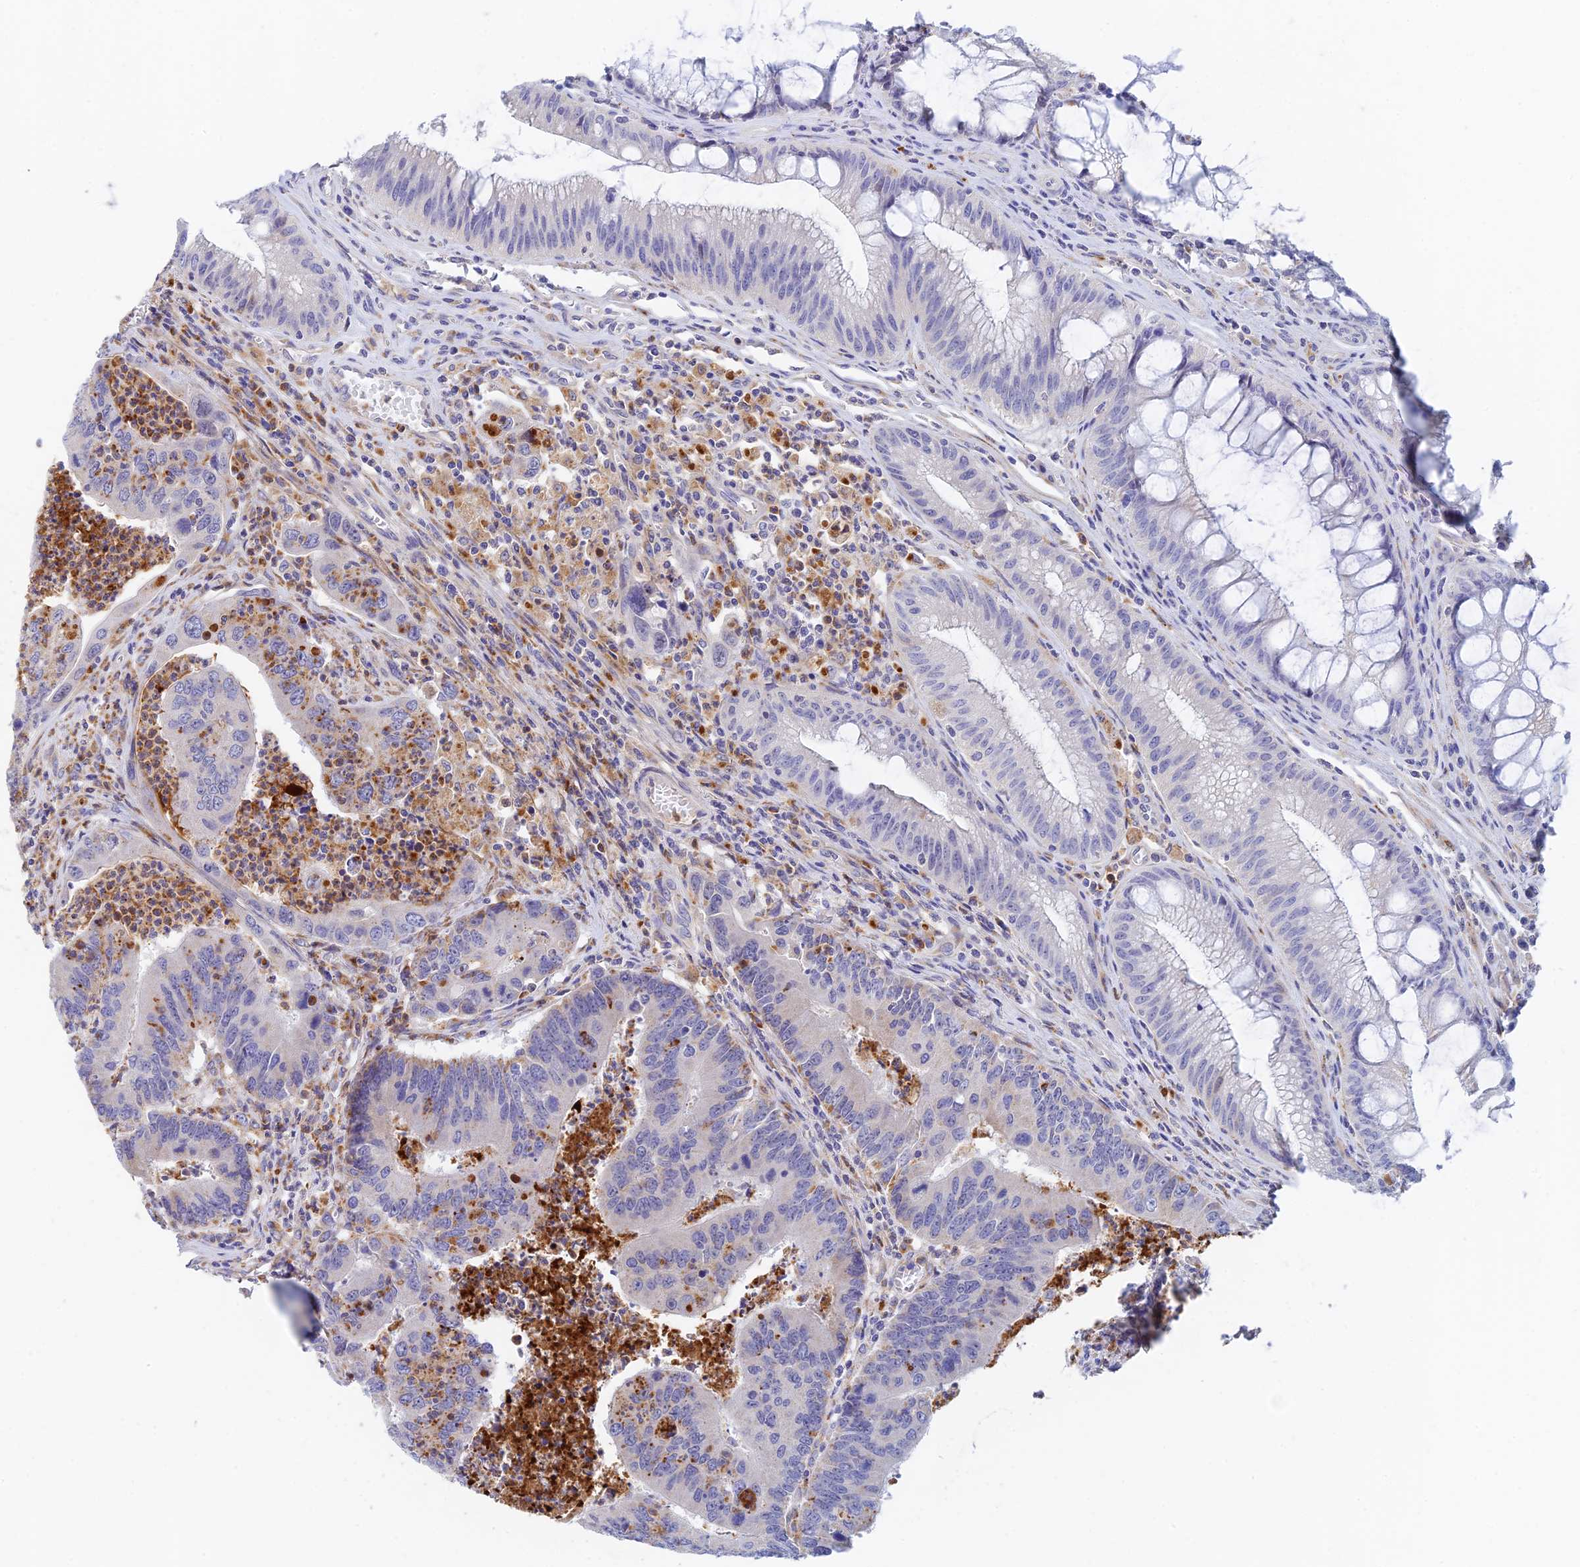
{"staining": {"intensity": "moderate", "quantity": "<25%", "location": "cytoplasmic/membranous"}, "tissue": "colorectal cancer", "cell_type": "Tumor cells", "image_type": "cancer", "snomed": [{"axis": "morphology", "description": "Adenocarcinoma, NOS"}, {"axis": "topography", "description": "Colon"}], "caption": "IHC photomicrograph of human colorectal cancer stained for a protein (brown), which shows low levels of moderate cytoplasmic/membranous expression in approximately <25% of tumor cells.", "gene": "RPGRIP1L", "patient": {"sex": "female", "age": 67}}